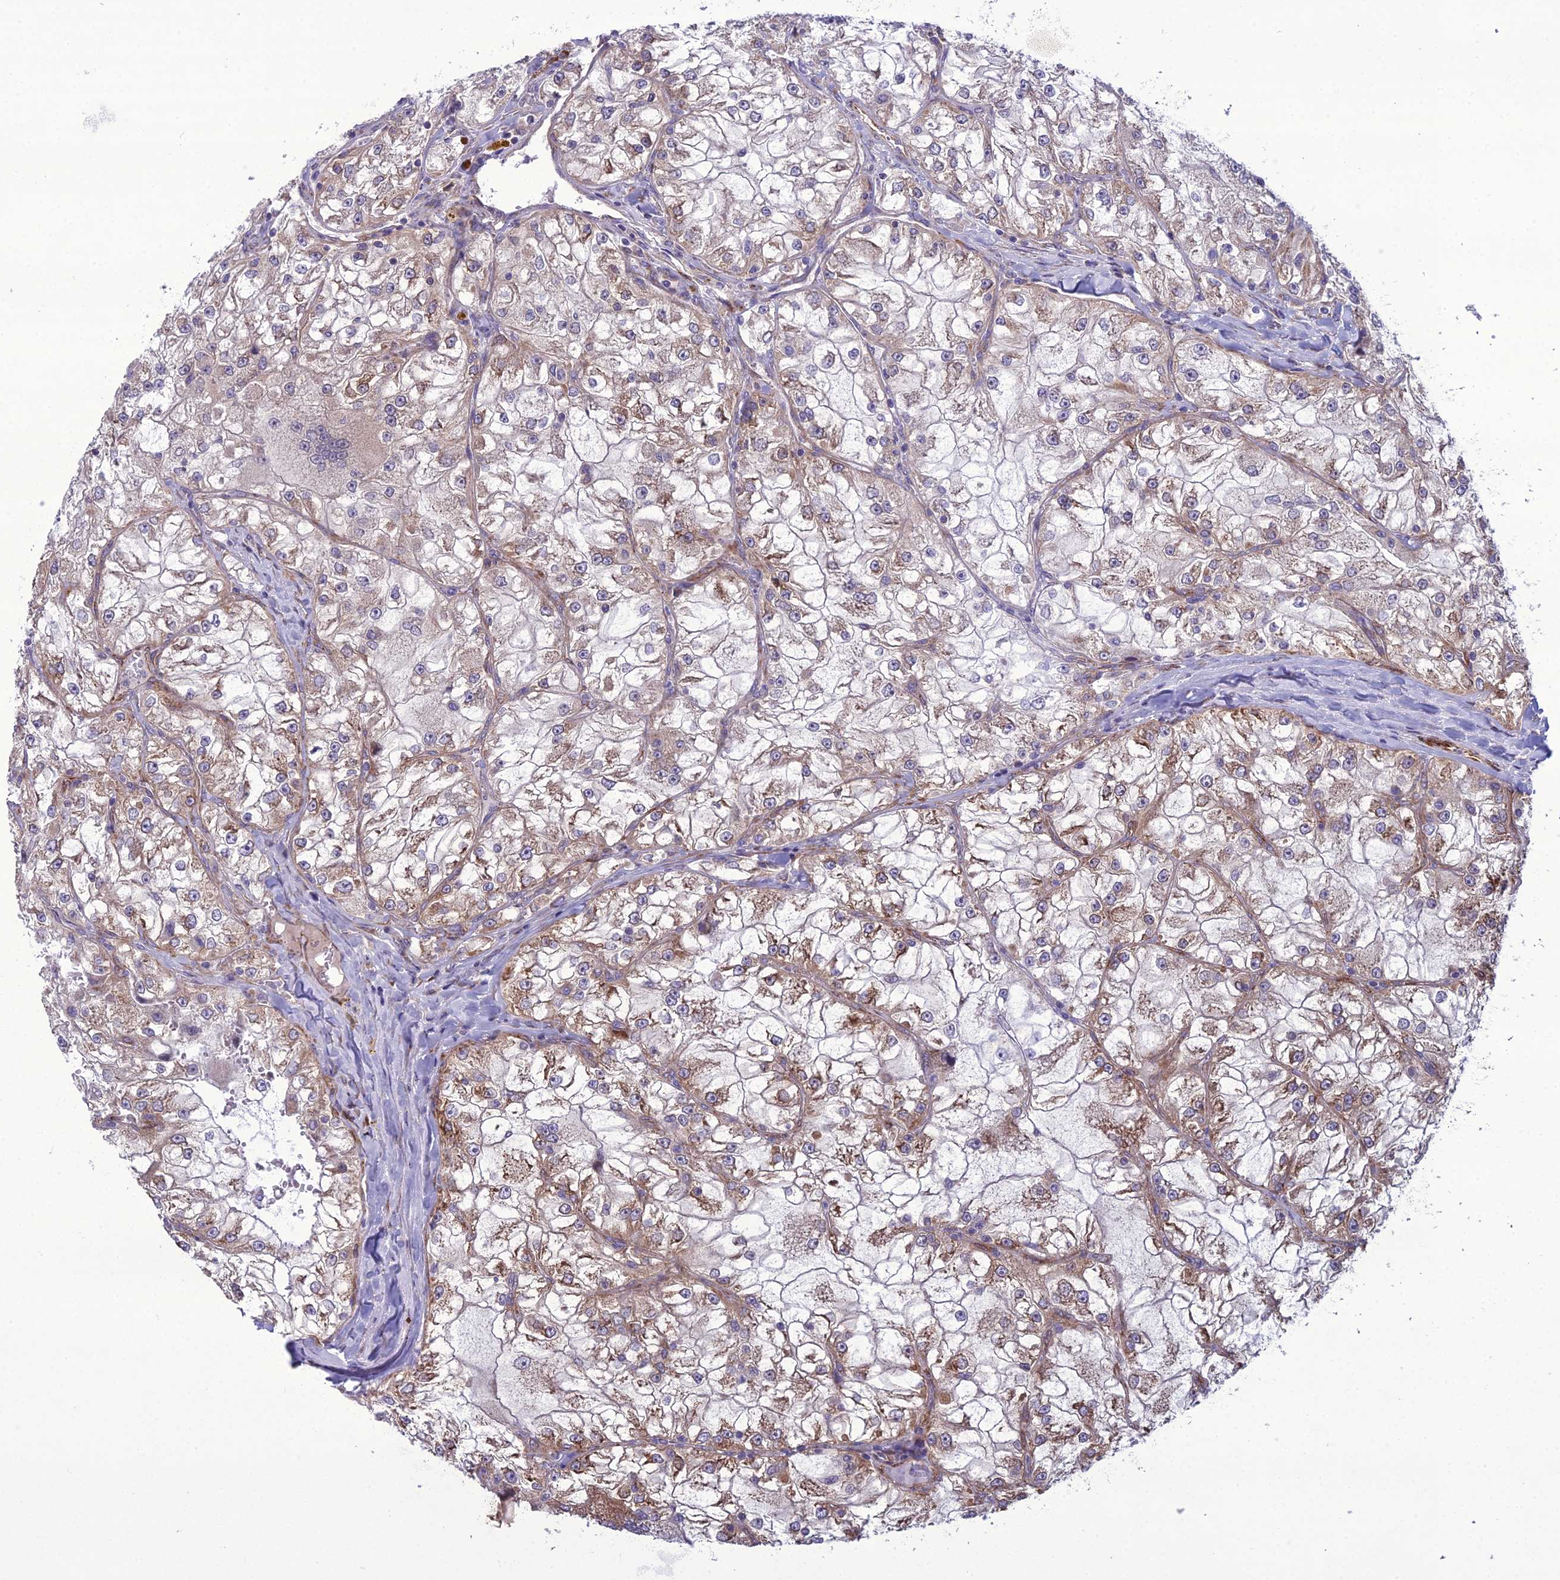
{"staining": {"intensity": "moderate", "quantity": "<25%", "location": "cytoplasmic/membranous"}, "tissue": "renal cancer", "cell_type": "Tumor cells", "image_type": "cancer", "snomed": [{"axis": "morphology", "description": "Adenocarcinoma, NOS"}, {"axis": "topography", "description": "Kidney"}], "caption": "Human renal cancer (adenocarcinoma) stained with a protein marker reveals moderate staining in tumor cells.", "gene": "NODAL", "patient": {"sex": "female", "age": 72}}